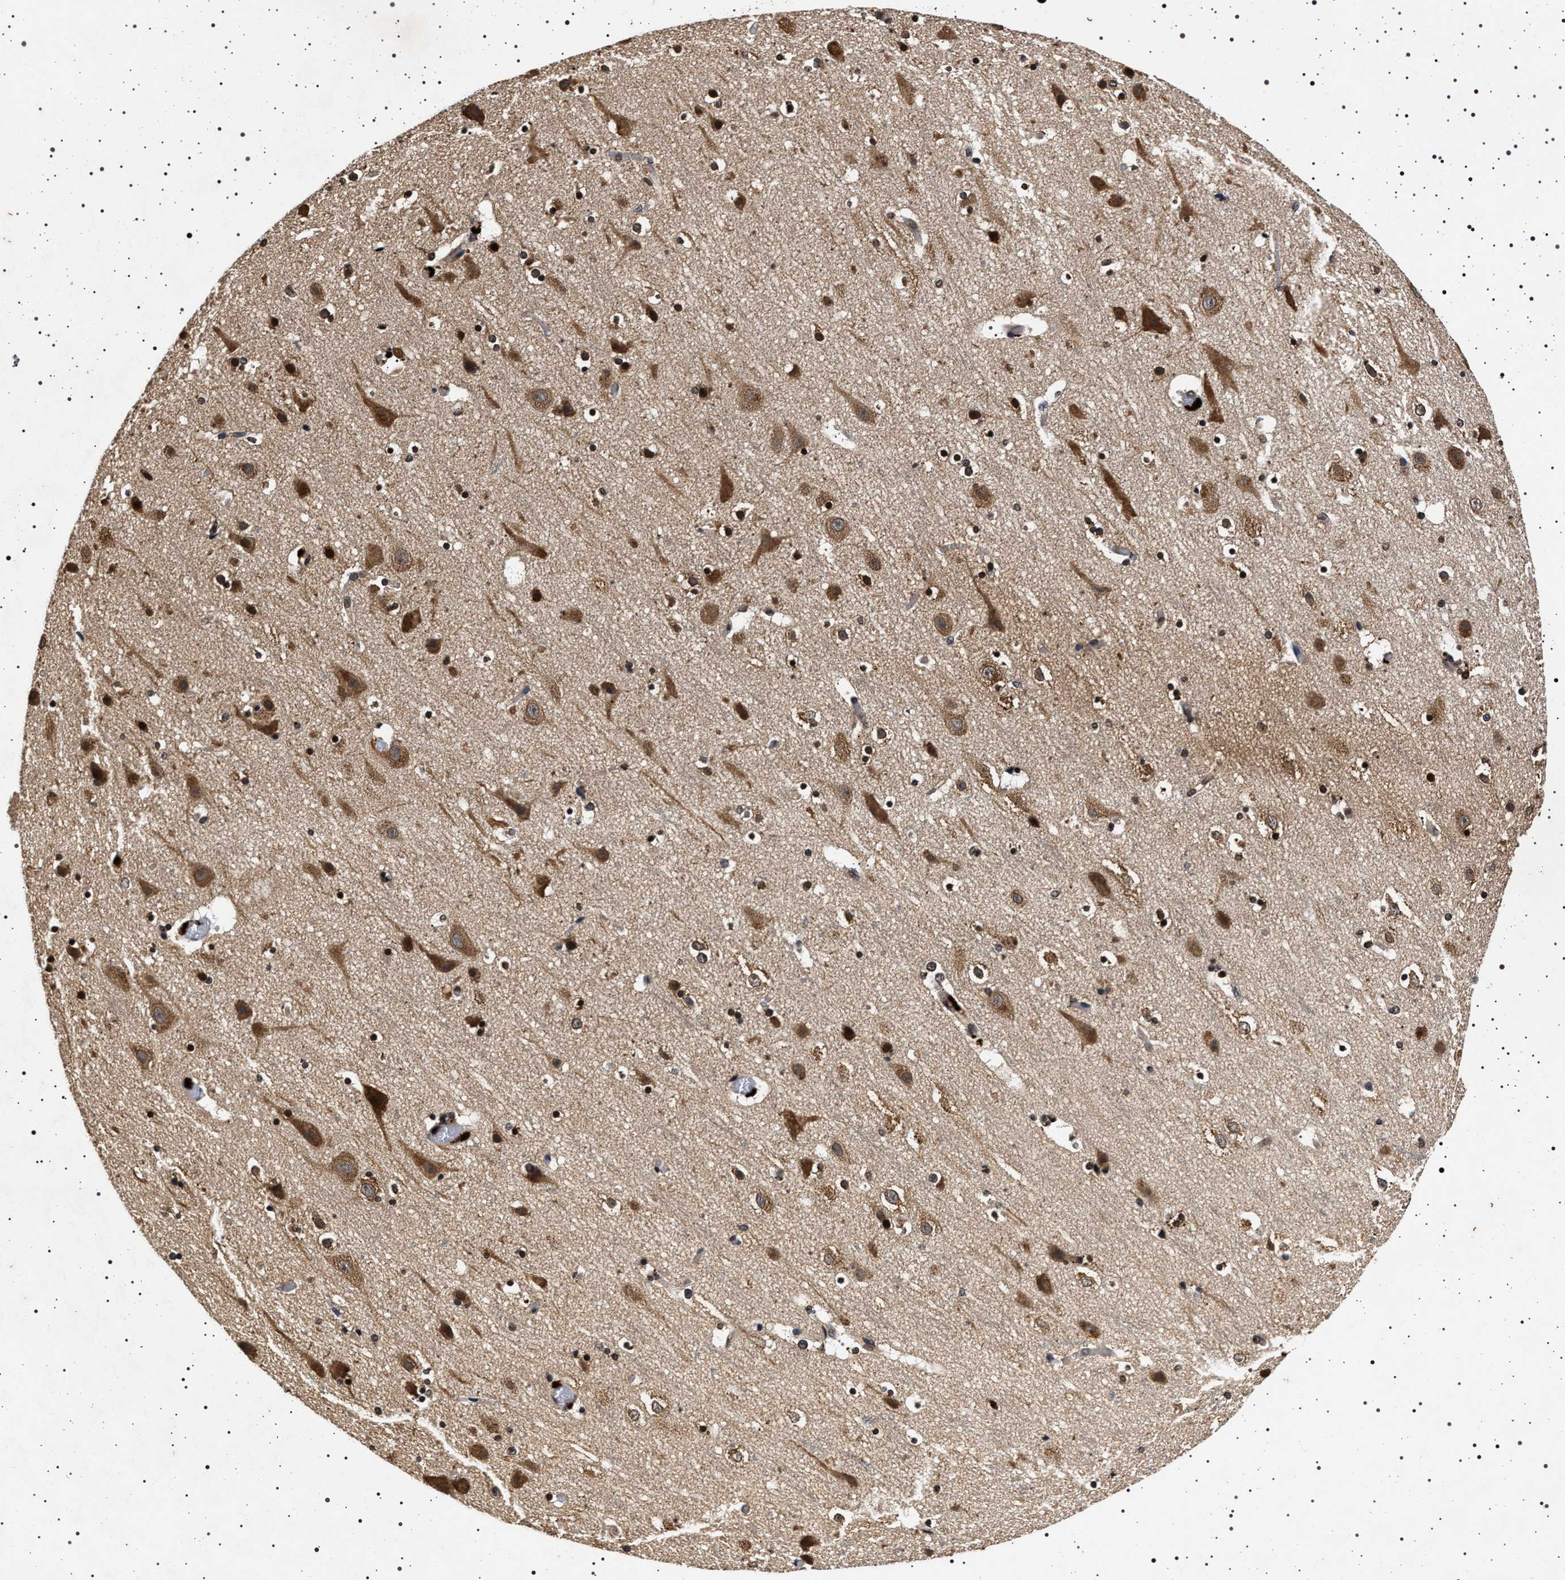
{"staining": {"intensity": "moderate", "quantity": ">75%", "location": "cytoplasmic/membranous"}, "tissue": "cerebral cortex", "cell_type": "Endothelial cells", "image_type": "normal", "snomed": [{"axis": "morphology", "description": "Normal tissue, NOS"}, {"axis": "topography", "description": "Cerebral cortex"}], "caption": "Immunohistochemistry (IHC) histopathology image of benign cerebral cortex: cerebral cortex stained using IHC exhibits medium levels of moderate protein expression localized specifically in the cytoplasmic/membranous of endothelial cells, appearing as a cytoplasmic/membranous brown color.", "gene": "CDKN1B", "patient": {"sex": "male", "age": 45}}